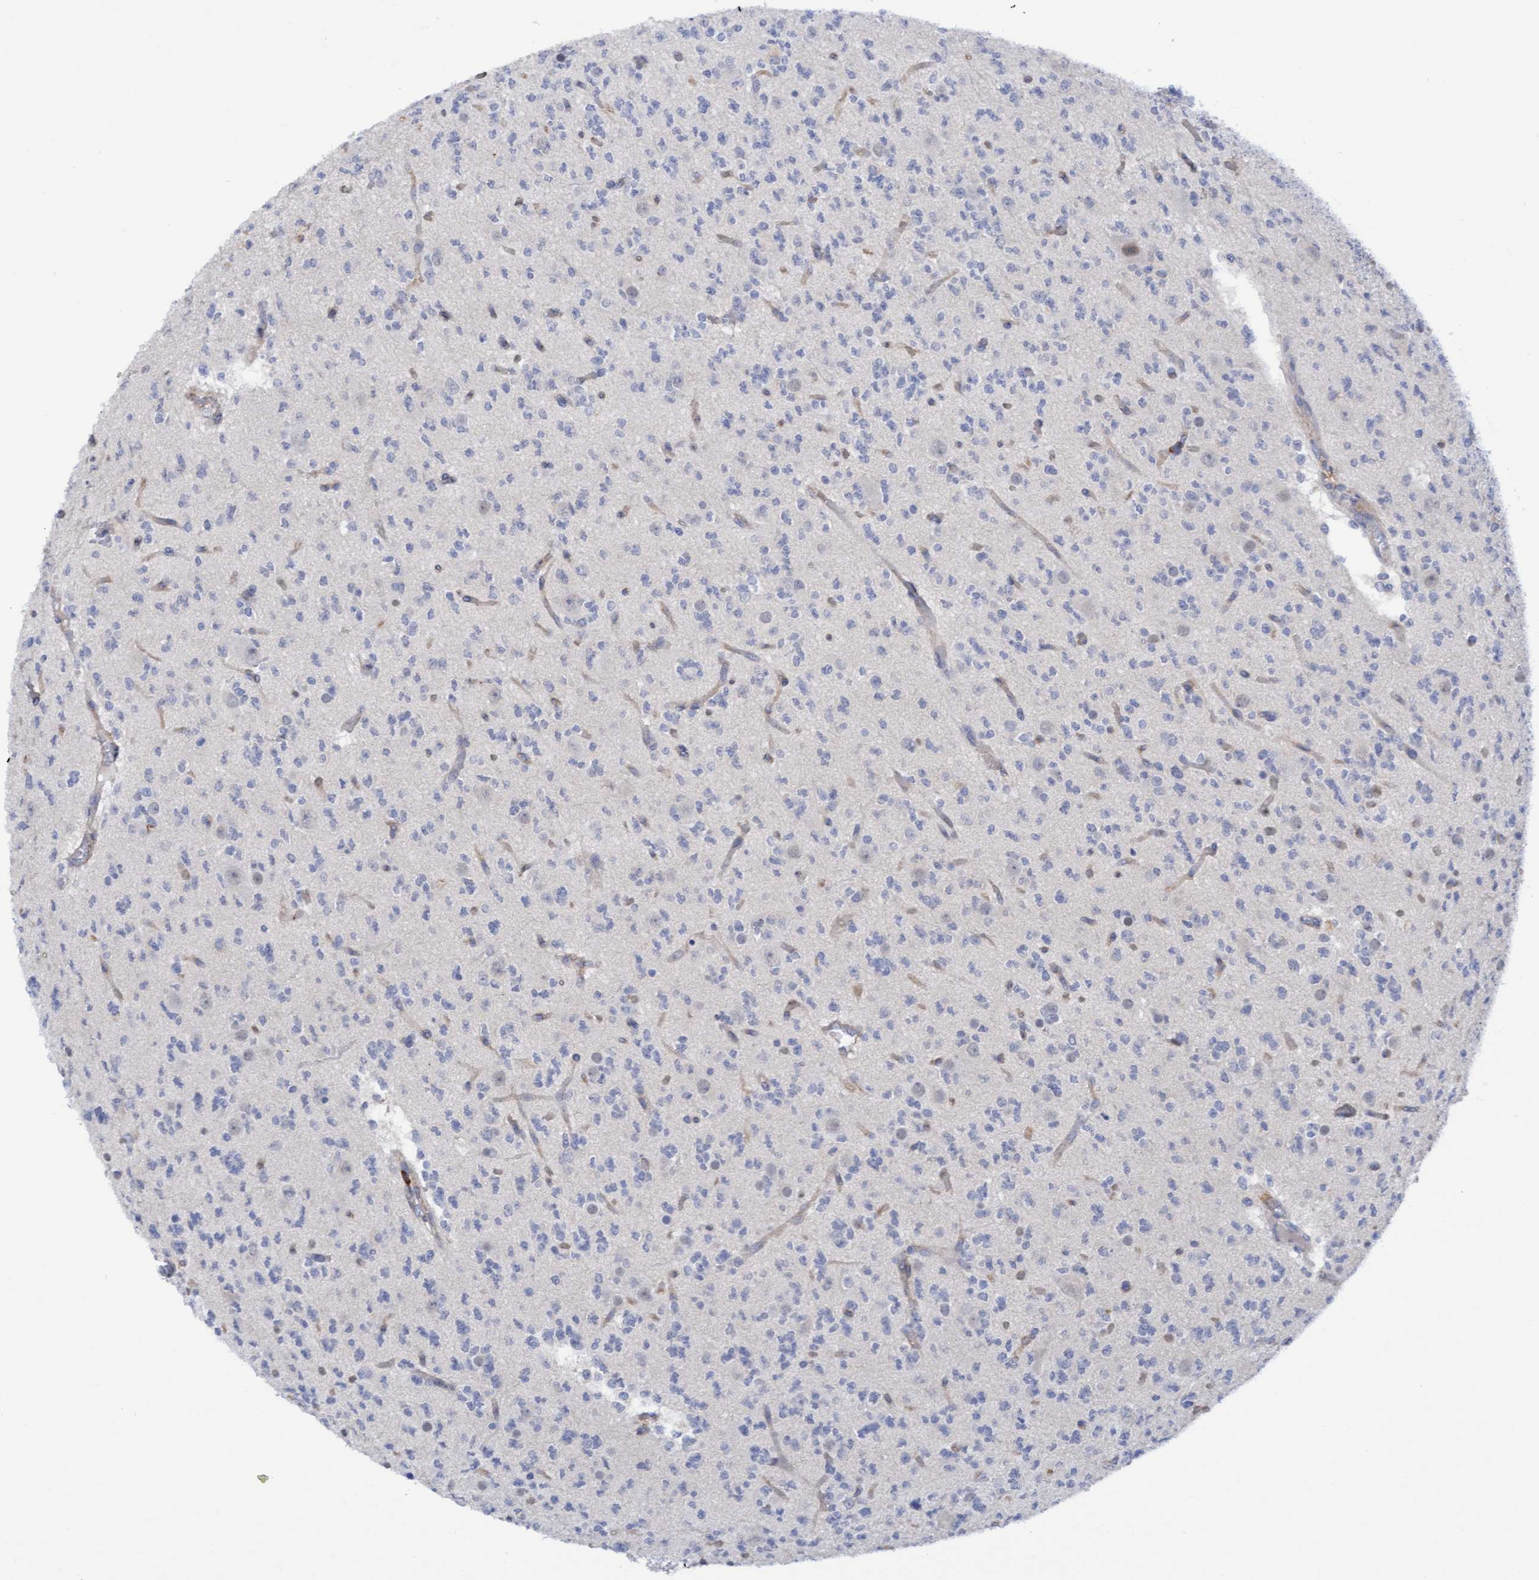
{"staining": {"intensity": "negative", "quantity": "none", "location": "none"}, "tissue": "glioma", "cell_type": "Tumor cells", "image_type": "cancer", "snomed": [{"axis": "morphology", "description": "Glioma, malignant, Low grade"}, {"axis": "topography", "description": "Brain"}], "caption": "IHC photomicrograph of low-grade glioma (malignant) stained for a protein (brown), which demonstrates no staining in tumor cells.", "gene": "FNBP1", "patient": {"sex": "male", "age": 38}}